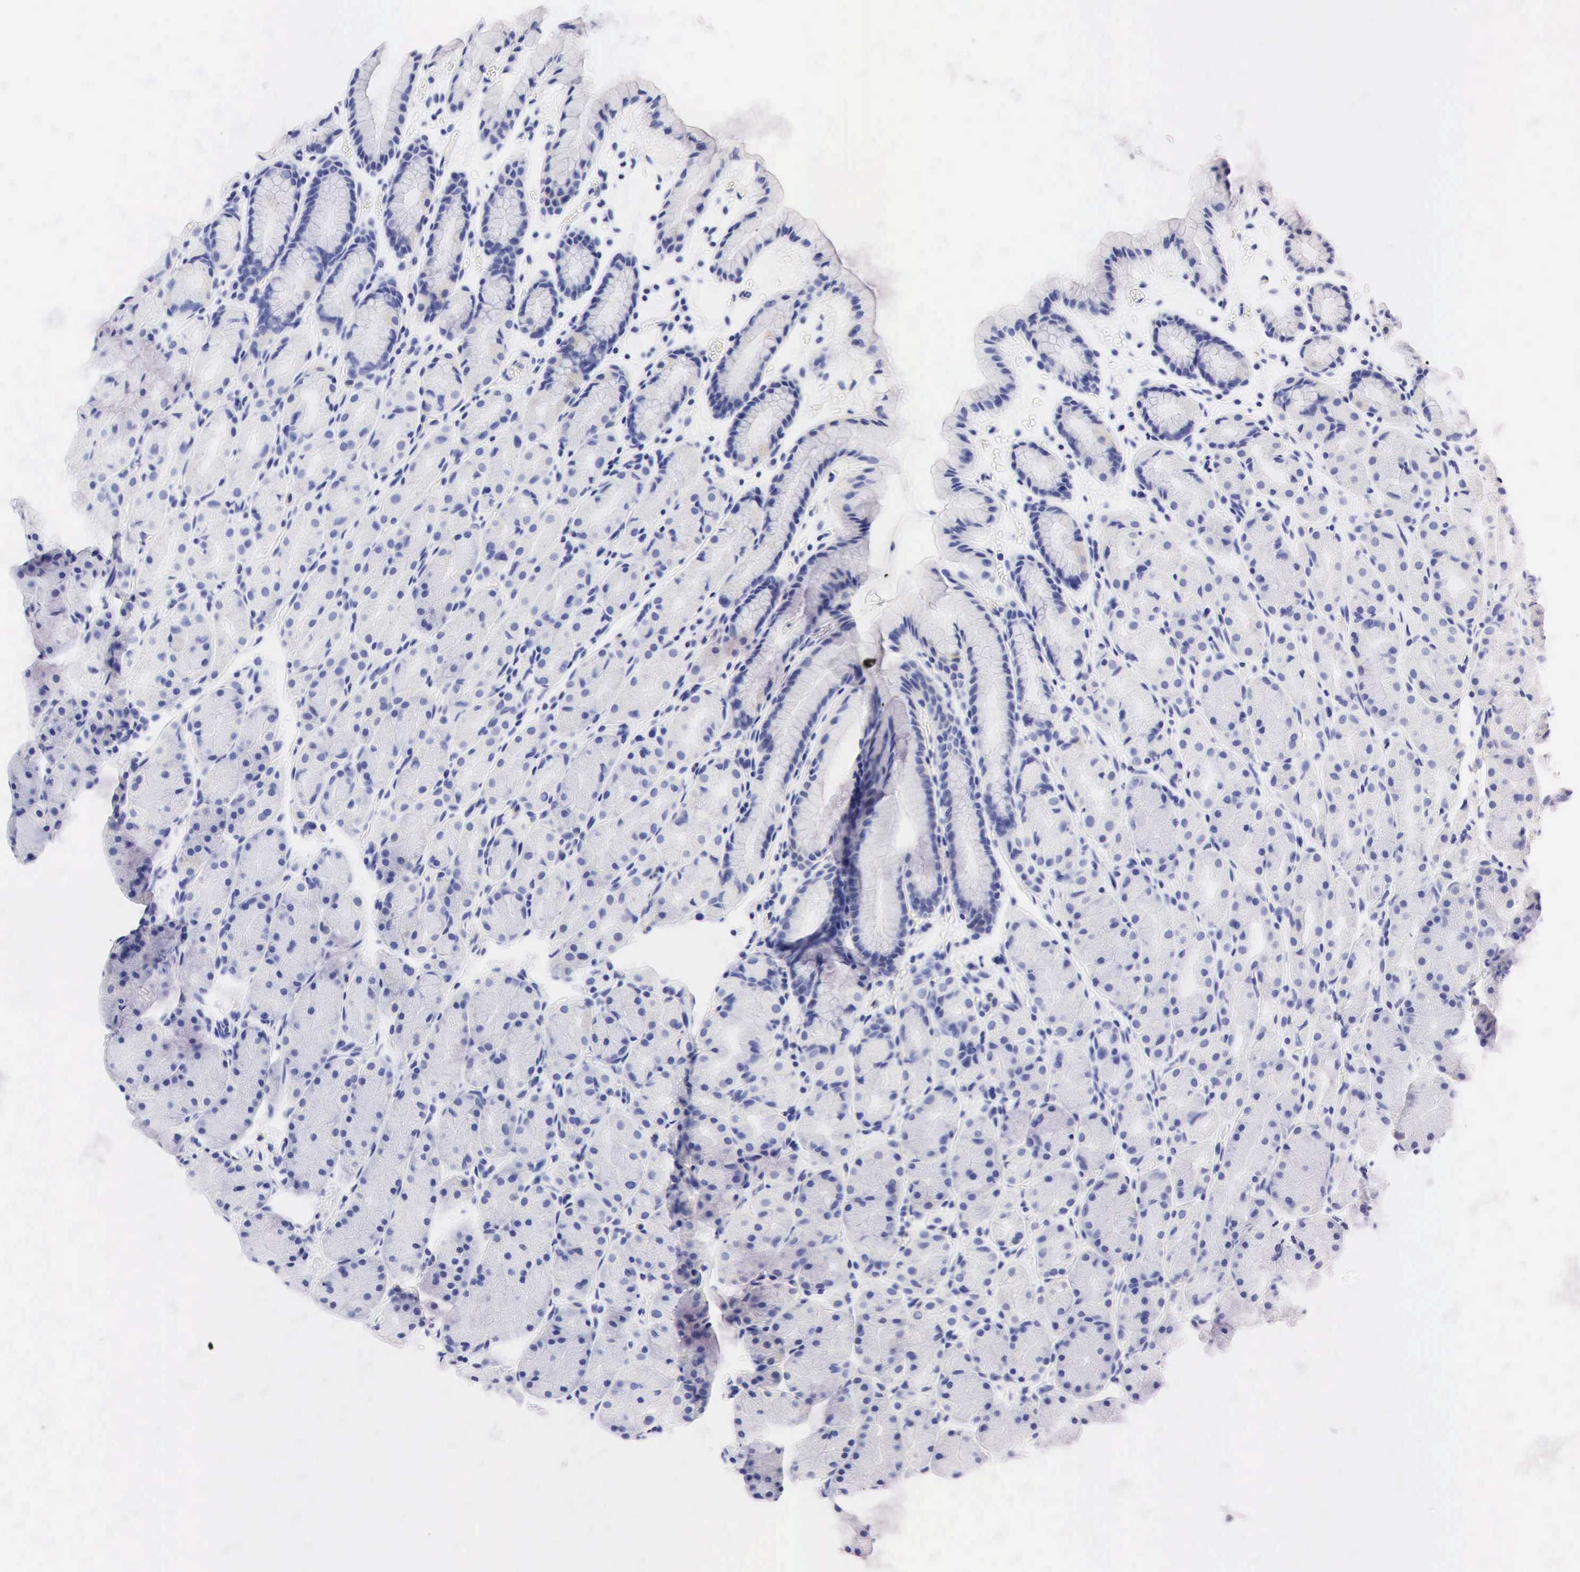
{"staining": {"intensity": "negative", "quantity": "none", "location": "none"}, "tissue": "stomach", "cell_type": "Glandular cells", "image_type": "normal", "snomed": [{"axis": "morphology", "description": "Adenocarcinoma, NOS"}, {"axis": "topography", "description": "Stomach, upper"}], "caption": "High power microscopy histopathology image of an IHC micrograph of unremarkable stomach, revealing no significant expression in glandular cells. (Brightfield microscopy of DAB (3,3'-diaminobenzidine) IHC at high magnification).", "gene": "PTH", "patient": {"sex": "male", "age": 47}}